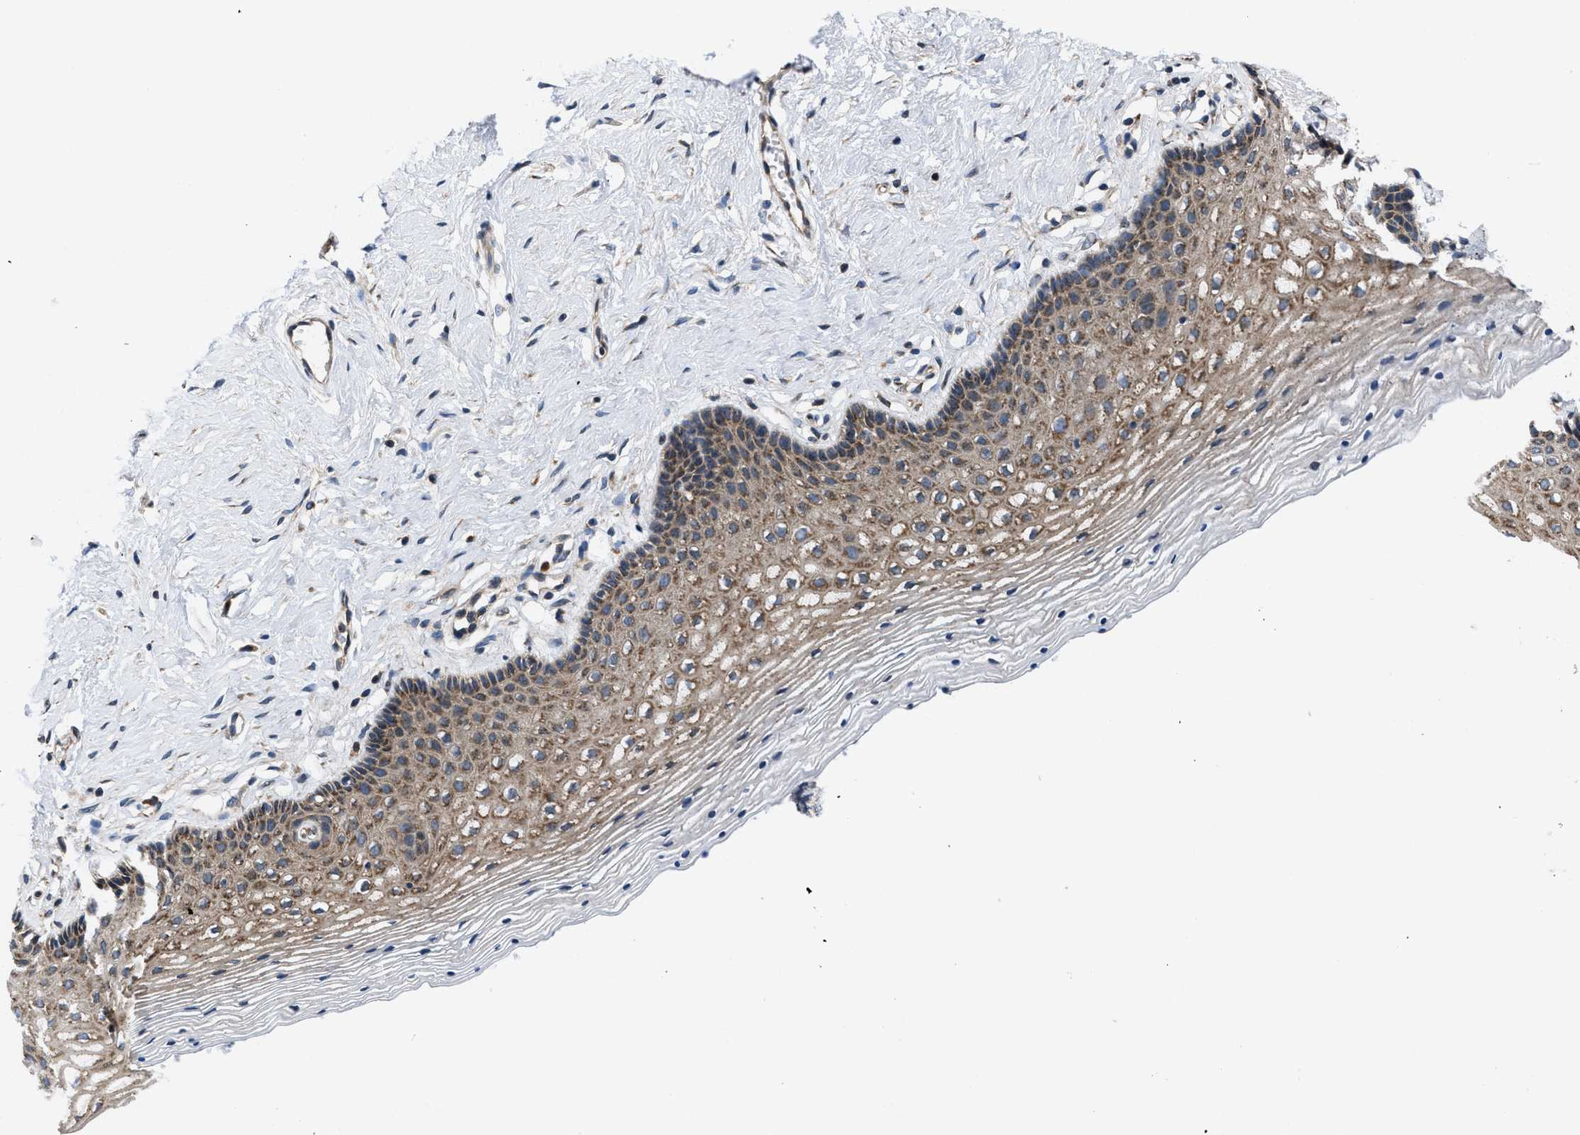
{"staining": {"intensity": "moderate", "quantity": ">75%", "location": "cytoplasmic/membranous"}, "tissue": "vagina", "cell_type": "Squamous epithelial cells", "image_type": "normal", "snomed": [{"axis": "morphology", "description": "Normal tissue, NOS"}, {"axis": "topography", "description": "Vagina"}], "caption": "Immunohistochemistry (IHC) staining of normal vagina, which demonstrates medium levels of moderate cytoplasmic/membranous positivity in approximately >75% of squamous epithelial cells indicating moderate cytoplasmic/membranous protein expression. The staining was performed using DAB (3,3'-diaminobenzidine) (brown) for protein detection and nuclei were counterstained in hematoxylin (blue).", "gene": "CEP128", "patient": {"sex": "female", "age": 32}}